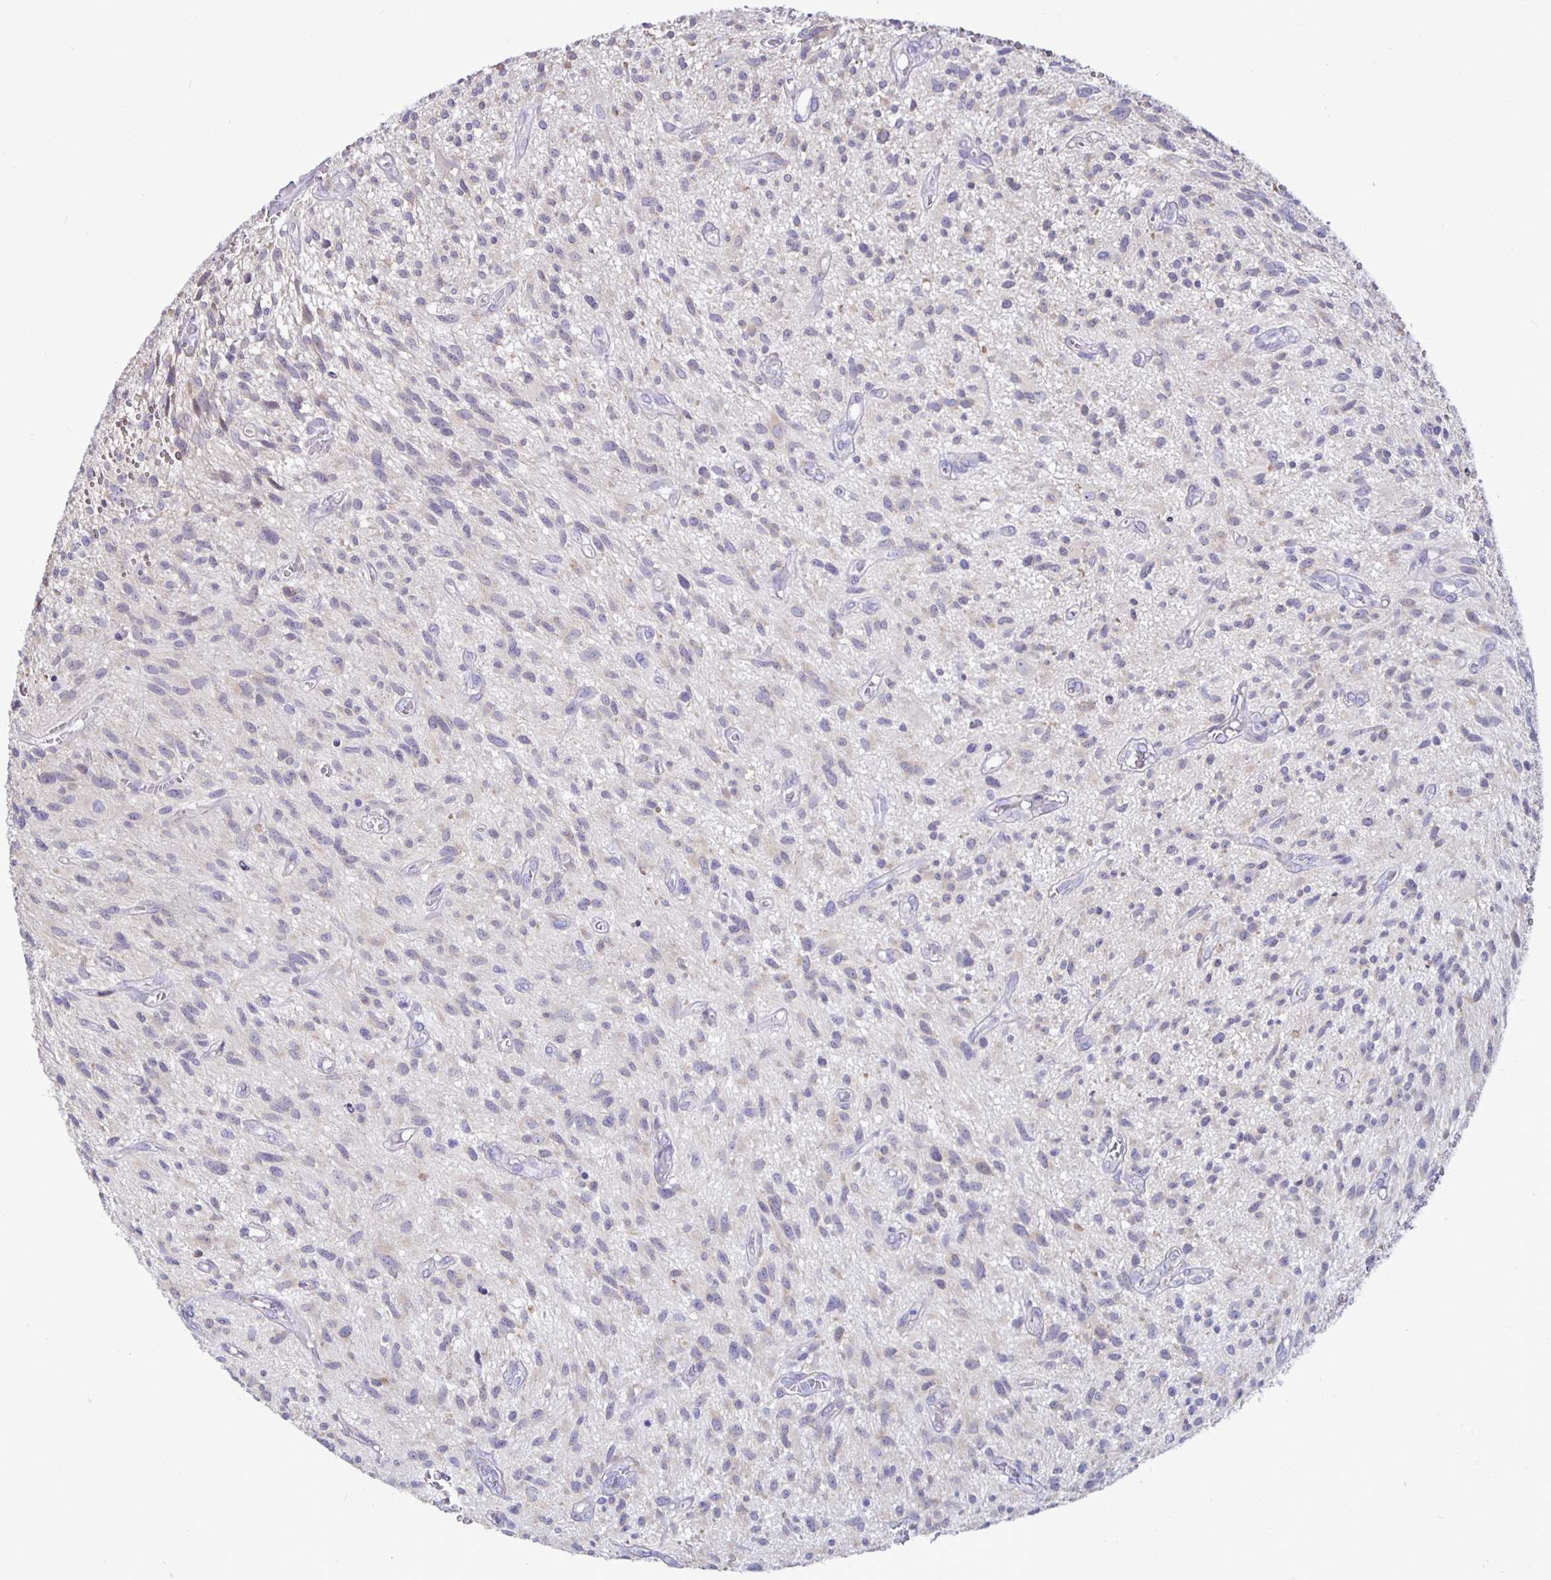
{"staining": {"intensity": "negative", "quantity": "none", "location": "none"}, "tissue": "glioma", "cell_type": "Tumor cells", "image_type": "cancer", "snomed": [{"axis": "morphology", "description": "Glioma, malignant, High grade"}, {"axis": "topography", "description": "Brain"}], "caption": "IHC image of glioma stained for a protein (brown), which exhibits no positivity in tumor cells.", "gene": "DNAI2", "patient": {"sex": "male", "age": 75}}